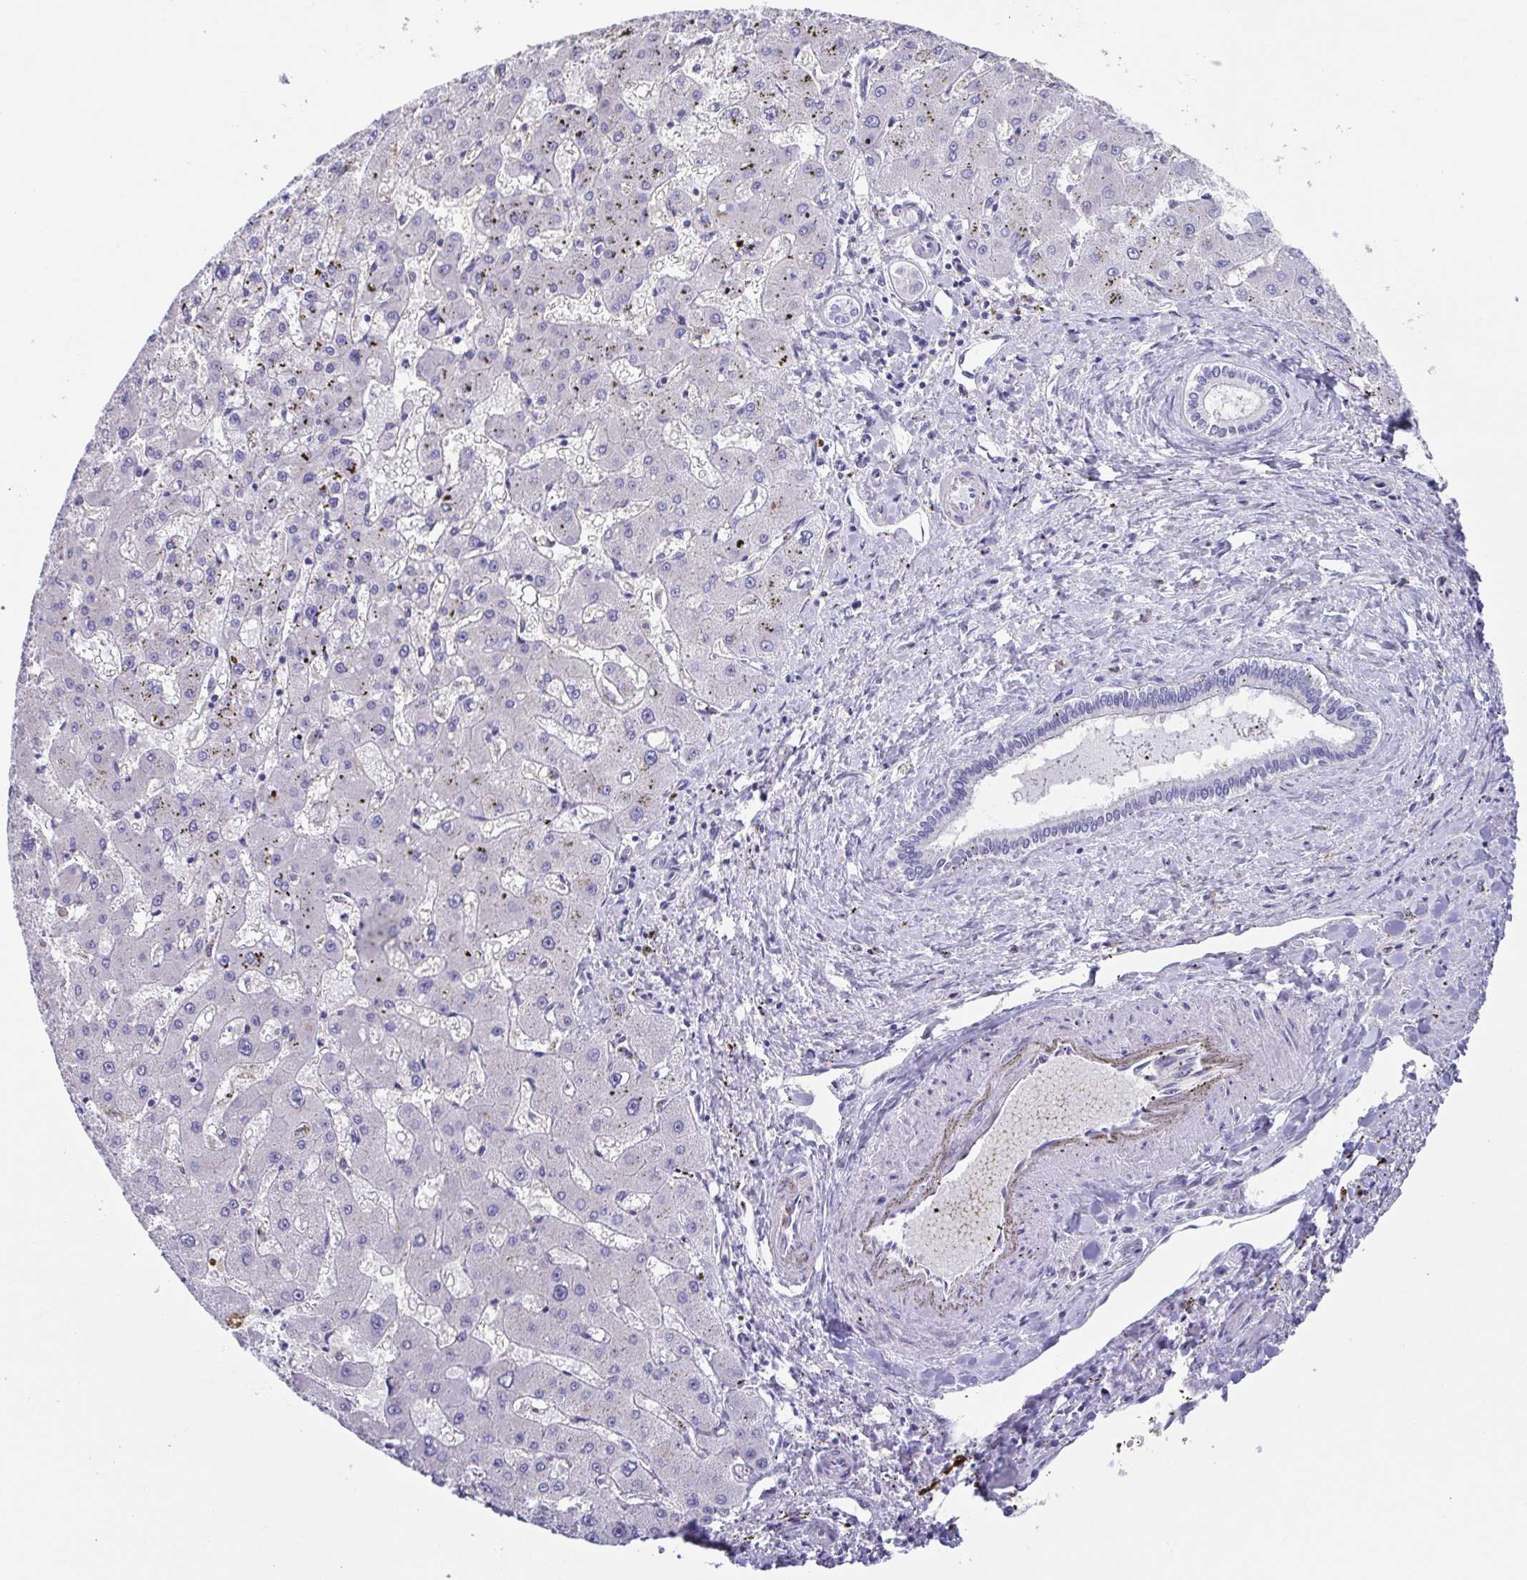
{"staining": {"intensity": "negative", "quantity": "none", "location": "none"}, "tissue": "liver cancer", "cell_type": "Tumor cells", "image_type": "cancer", "snomed": [{"axis": "morphology", "description": "Carcinoma, Hepatocellular, NOS"}, {"axis": "topography", "description": "Liver"}], "caption": "Histopathology image shows no significant protein expression in tumor cells of liver cancer (hepatocellular carcinoma).", "gene": "PKDREJ", "patient": {"sex": "male", "age": 67}}